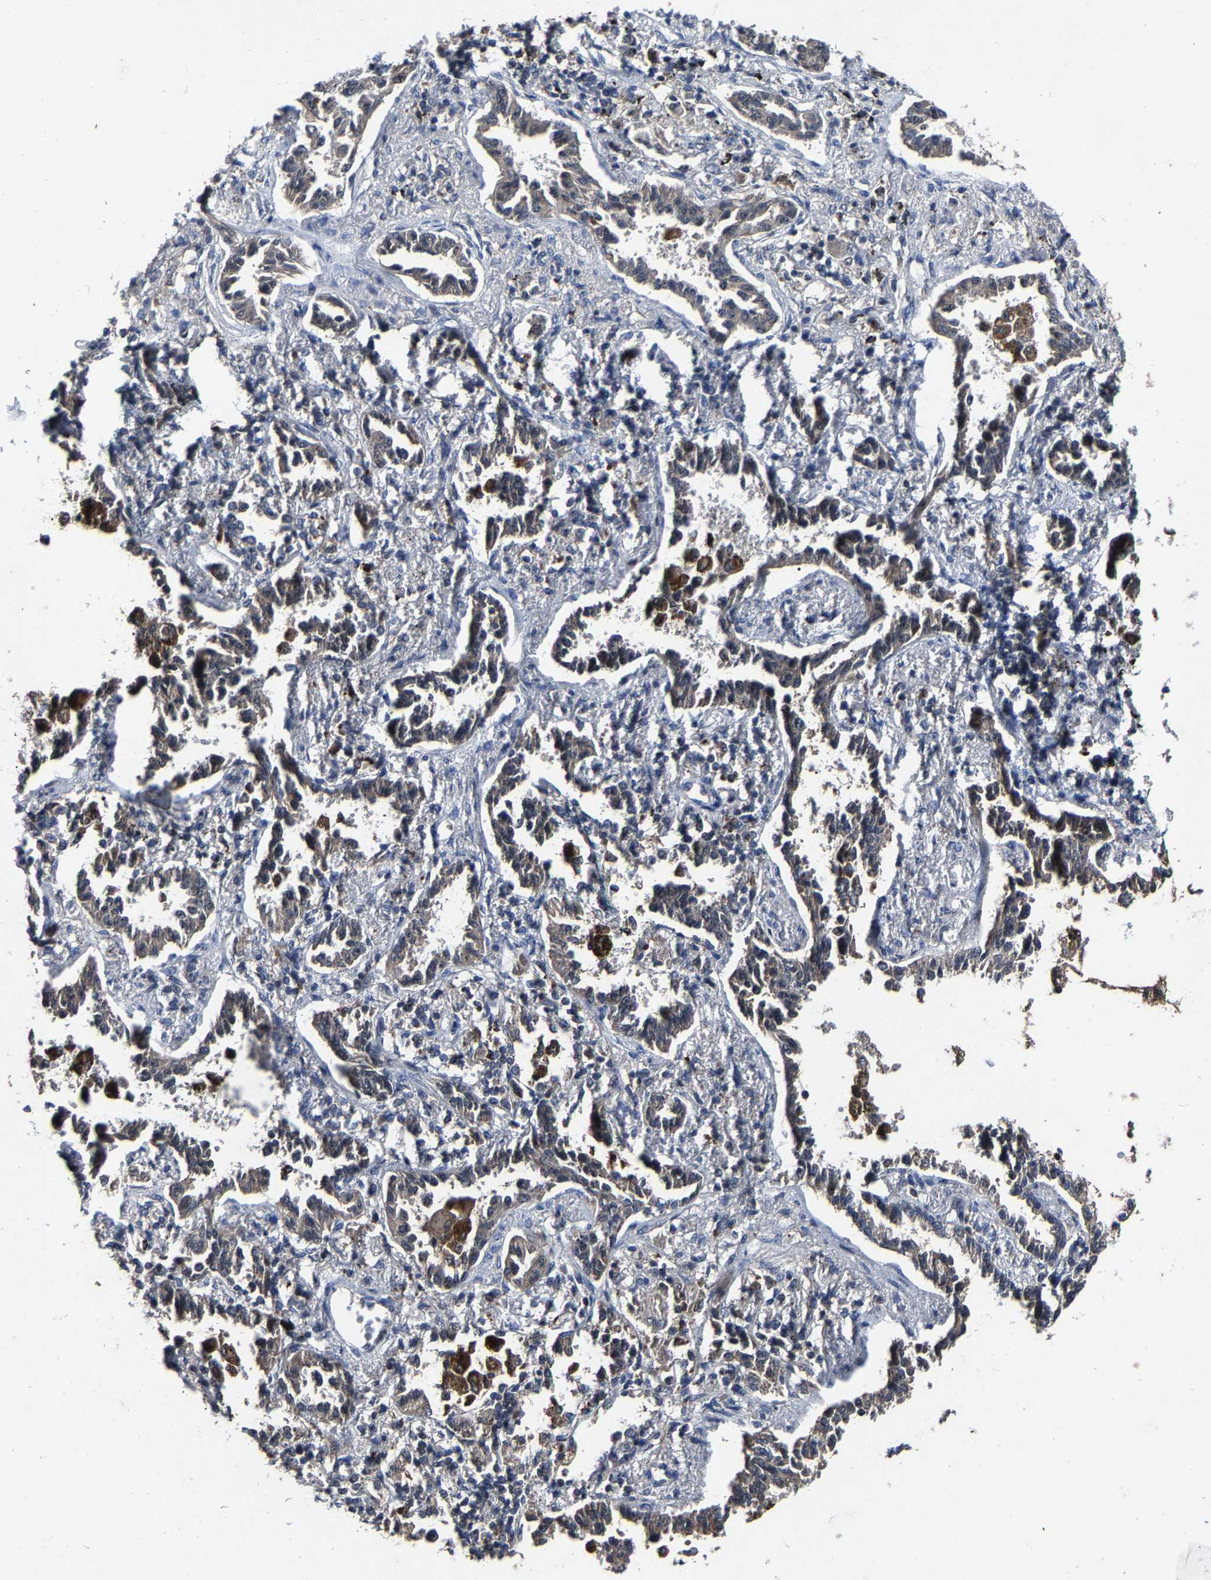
{"staining": {"intensity": "weak", "quantity": "<25%", "location": "cytoplasmic/membranous"}, "tissue": "lung cancer", "cell_type": "Tumor cells", "image_type": "cancer", "snomed": [{"axis": "morphology", "description": "Normal tissue, NOS"}, {"axis": "morphology", "description": "Adenocarcinoma, NOS"}, {"axis": "topography", "description": "Lung"}], "caption": "Histopathology image shows no significant protein expression in tumor cells of lung adenocarcinoma.", "gene": "LSM8", "patient": {"sex": "male", "age": 59}}